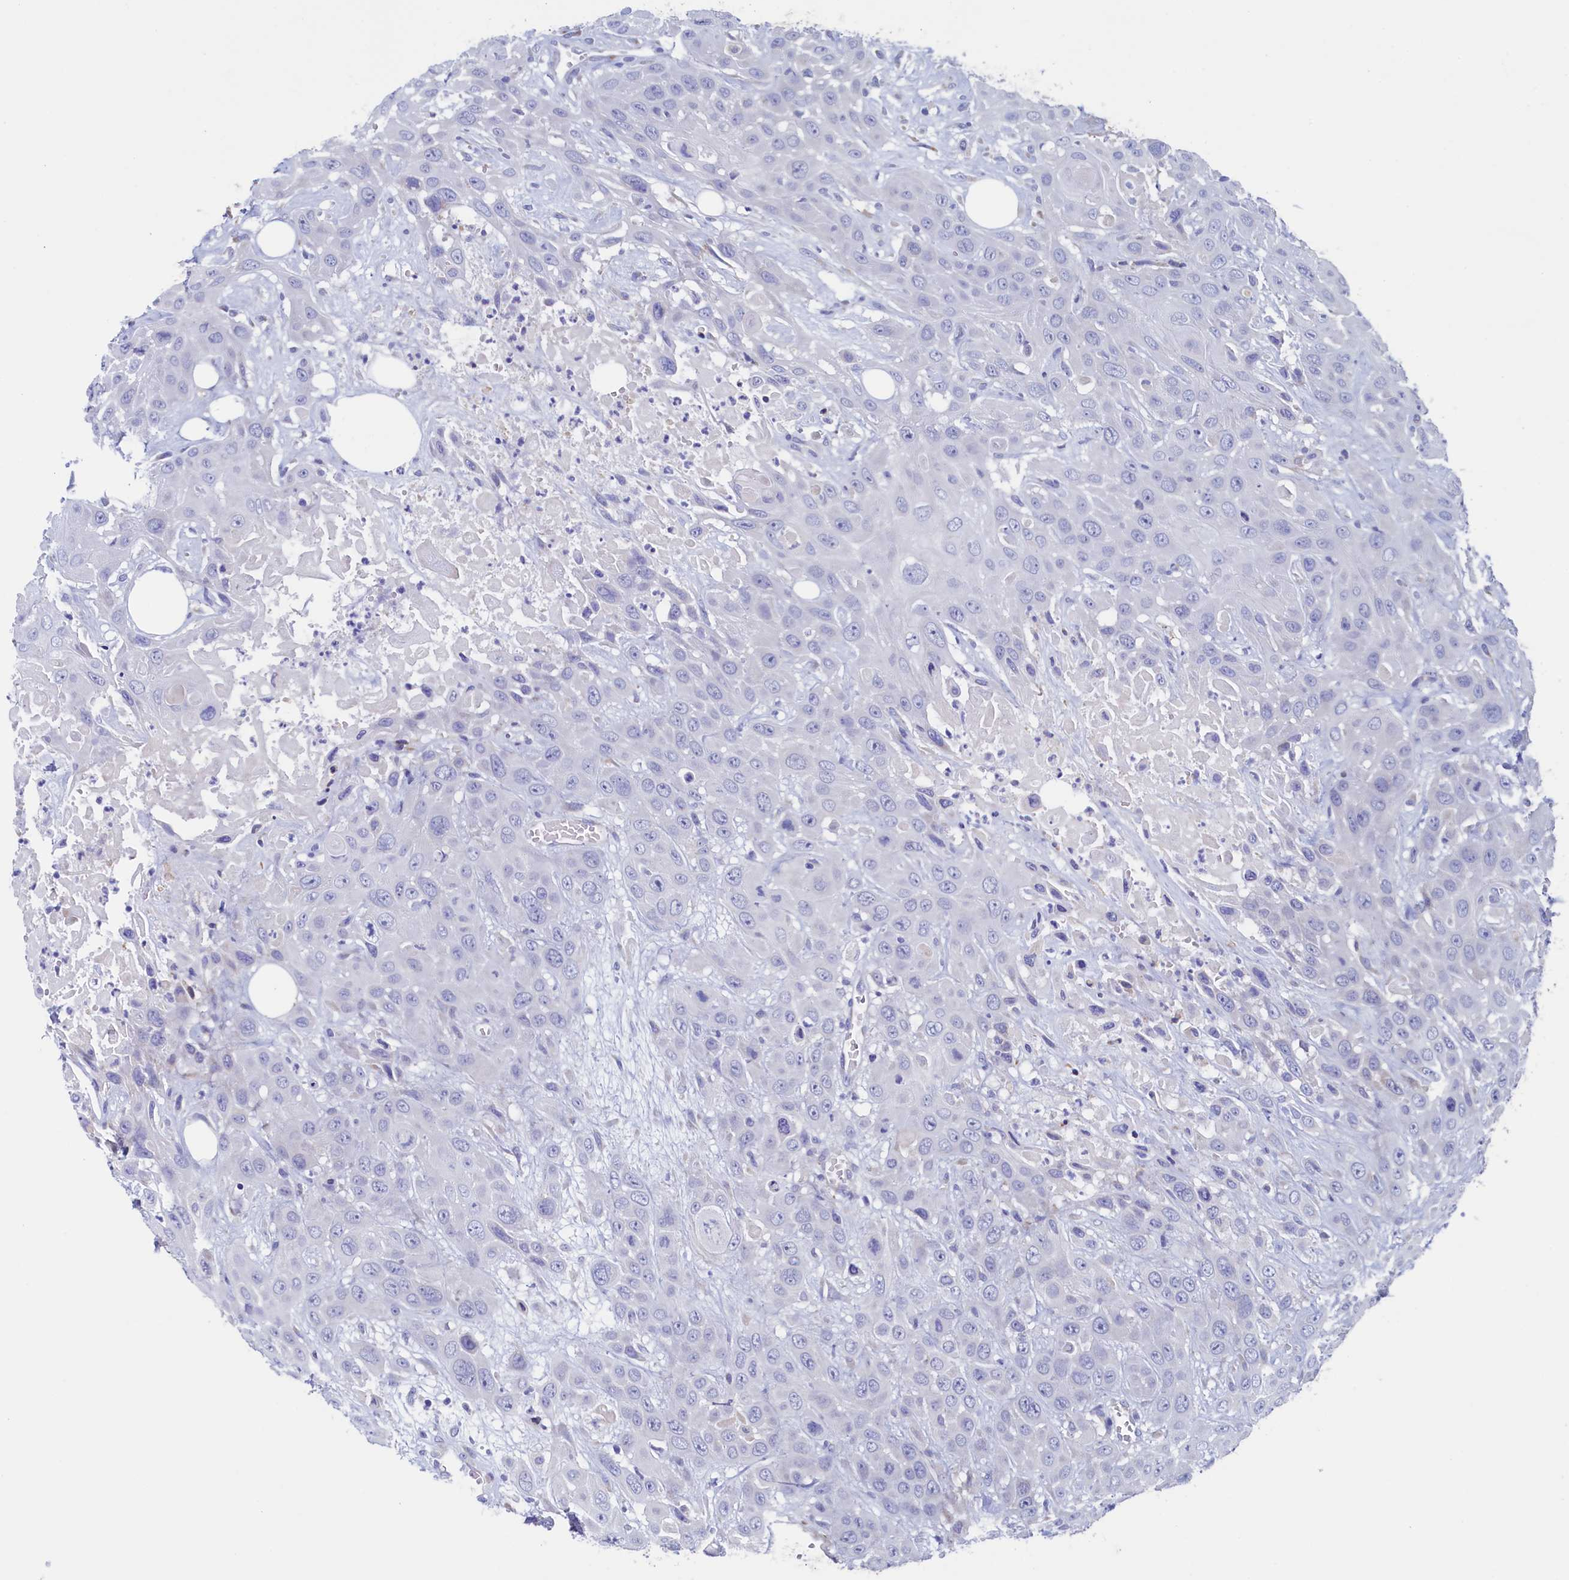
{"staining": {"intensity": "negative", "quantity": "none", "location": "none"}, "tissue": "head and neck cancer", "cell_type": "Tumor cells", "image_type": "cancer", "snomed": [{"axis": "morphology", "description": "Squamous cell carcinoma, NOS"}, {"axis": "topography", "description": "Head-Neck"}], "caption": "Squamous cell carcinoma (head and neck) stained for a protein using immunohistochemistry demonstrates no positivity tumor cells.", "gene": "CBLIF", "patient": {"sex": "male", "age": 81}}